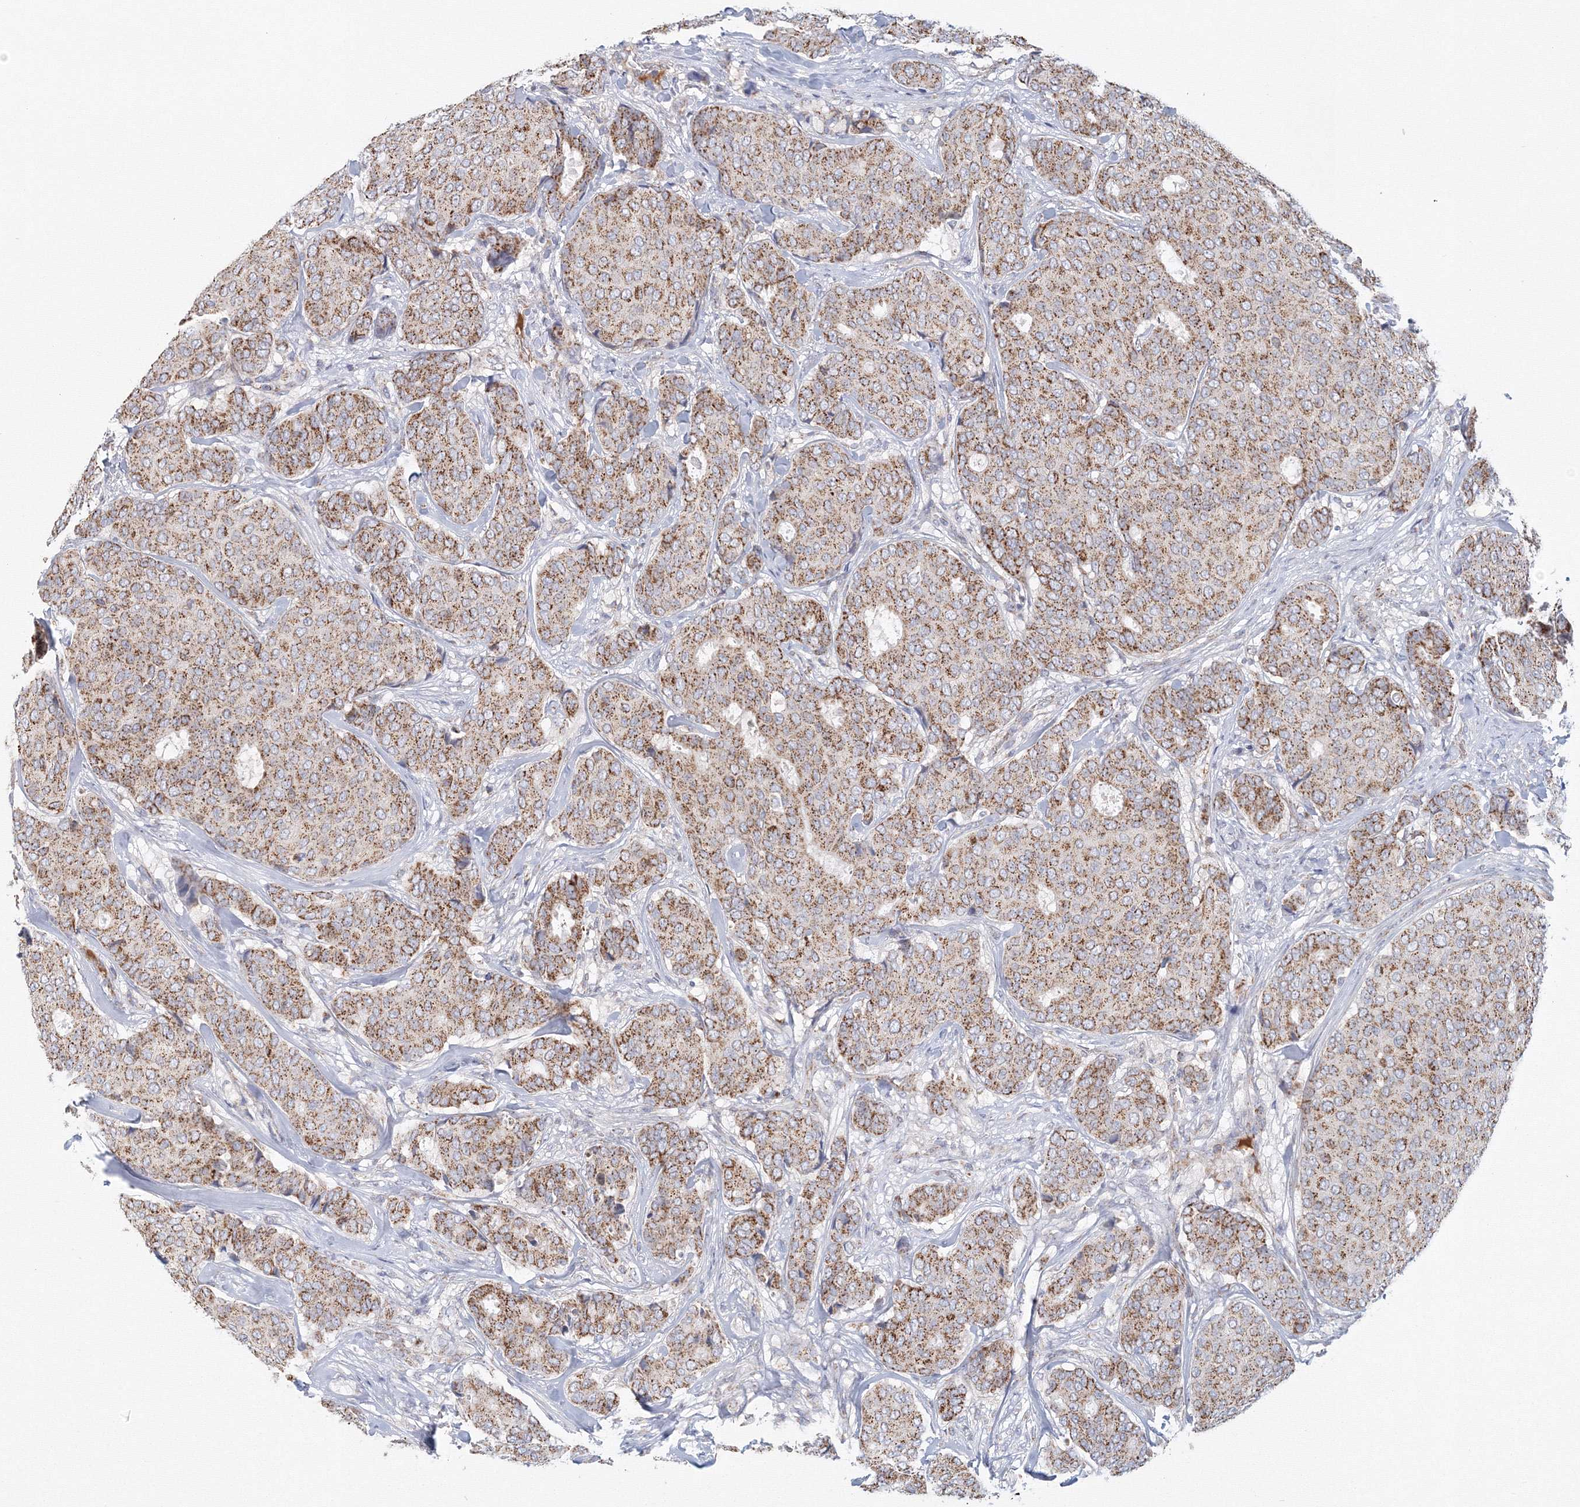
{"staining": {"intensity": "moderate", "quantity": ">75%", "location": "cytoplasmic/membranous"}, "tissue": "breast cancer", "cell_type": "Tumor cells", "image_type": "cancer", "snomed": [{"axis": "morphology", "description": "Duct carcinoma"}, {"axis": "topography", "description": "Breast"}], "caption": "The immunohistochemical stain shows moderate cytoplasmic/membranous expression in tumor cells of breast invasive ductal carcinoma tissue.", "gene": "GRPEL1", "patient": {"sex": "female", "age": 75}}